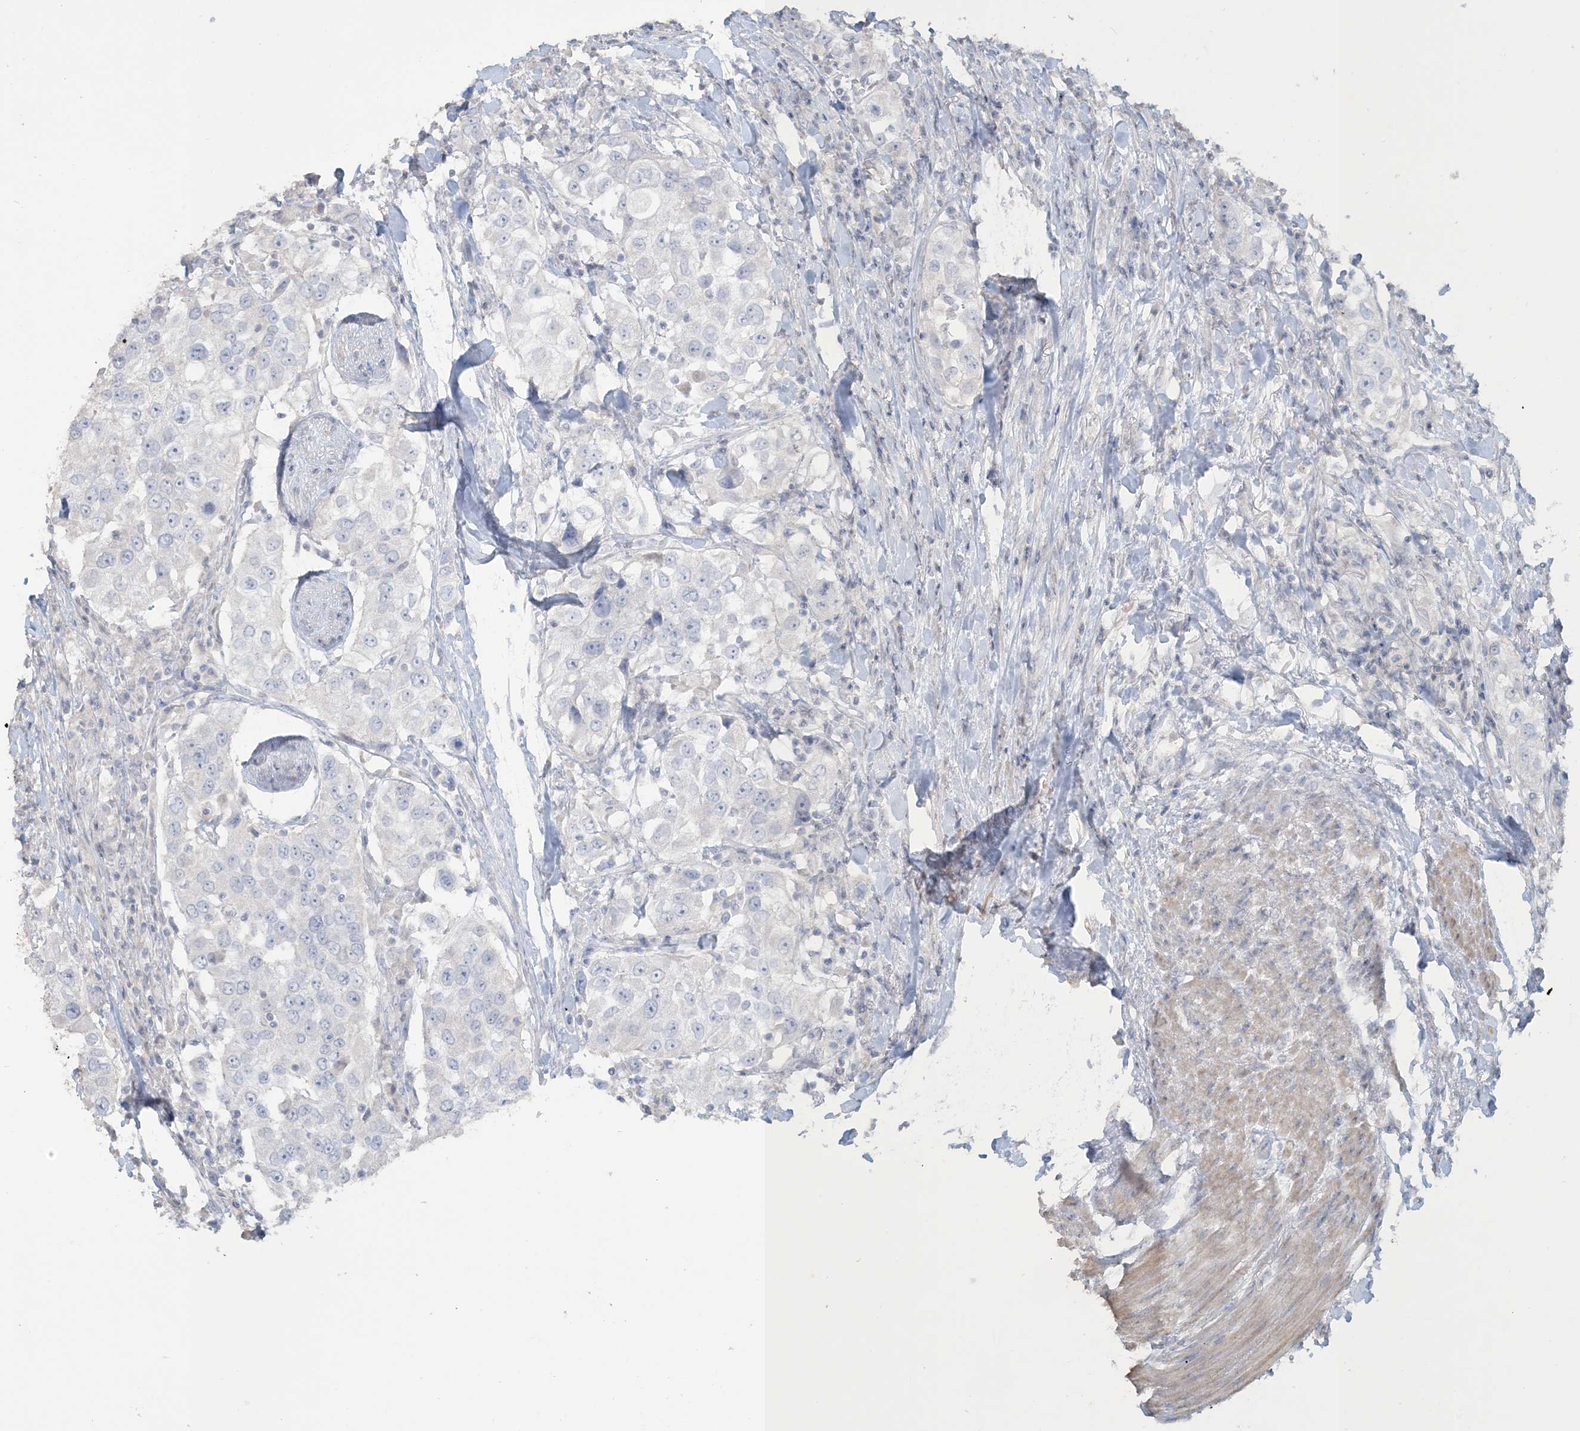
{"staining": {"intensity": "negative", "quantity": "none", "location": "none"}, "tissue": "urothelial cancer", "cell_type": "Tumor cells", "image_type": "cancer", "snomed": [{"axis": "morphology", "description": "Urothelial carcinoma, High grade"}, {"axis": "topography", "description": "Urinary bladder"}], "caption": "This image is of urothelial cancer stained with immunohistochemistry to label a protein in brown with the nuclei are counter-stained blue. There is no staining in tumor cells.", "gene": "NPHS2", "patient": {"sex": "female", "age": 80}}